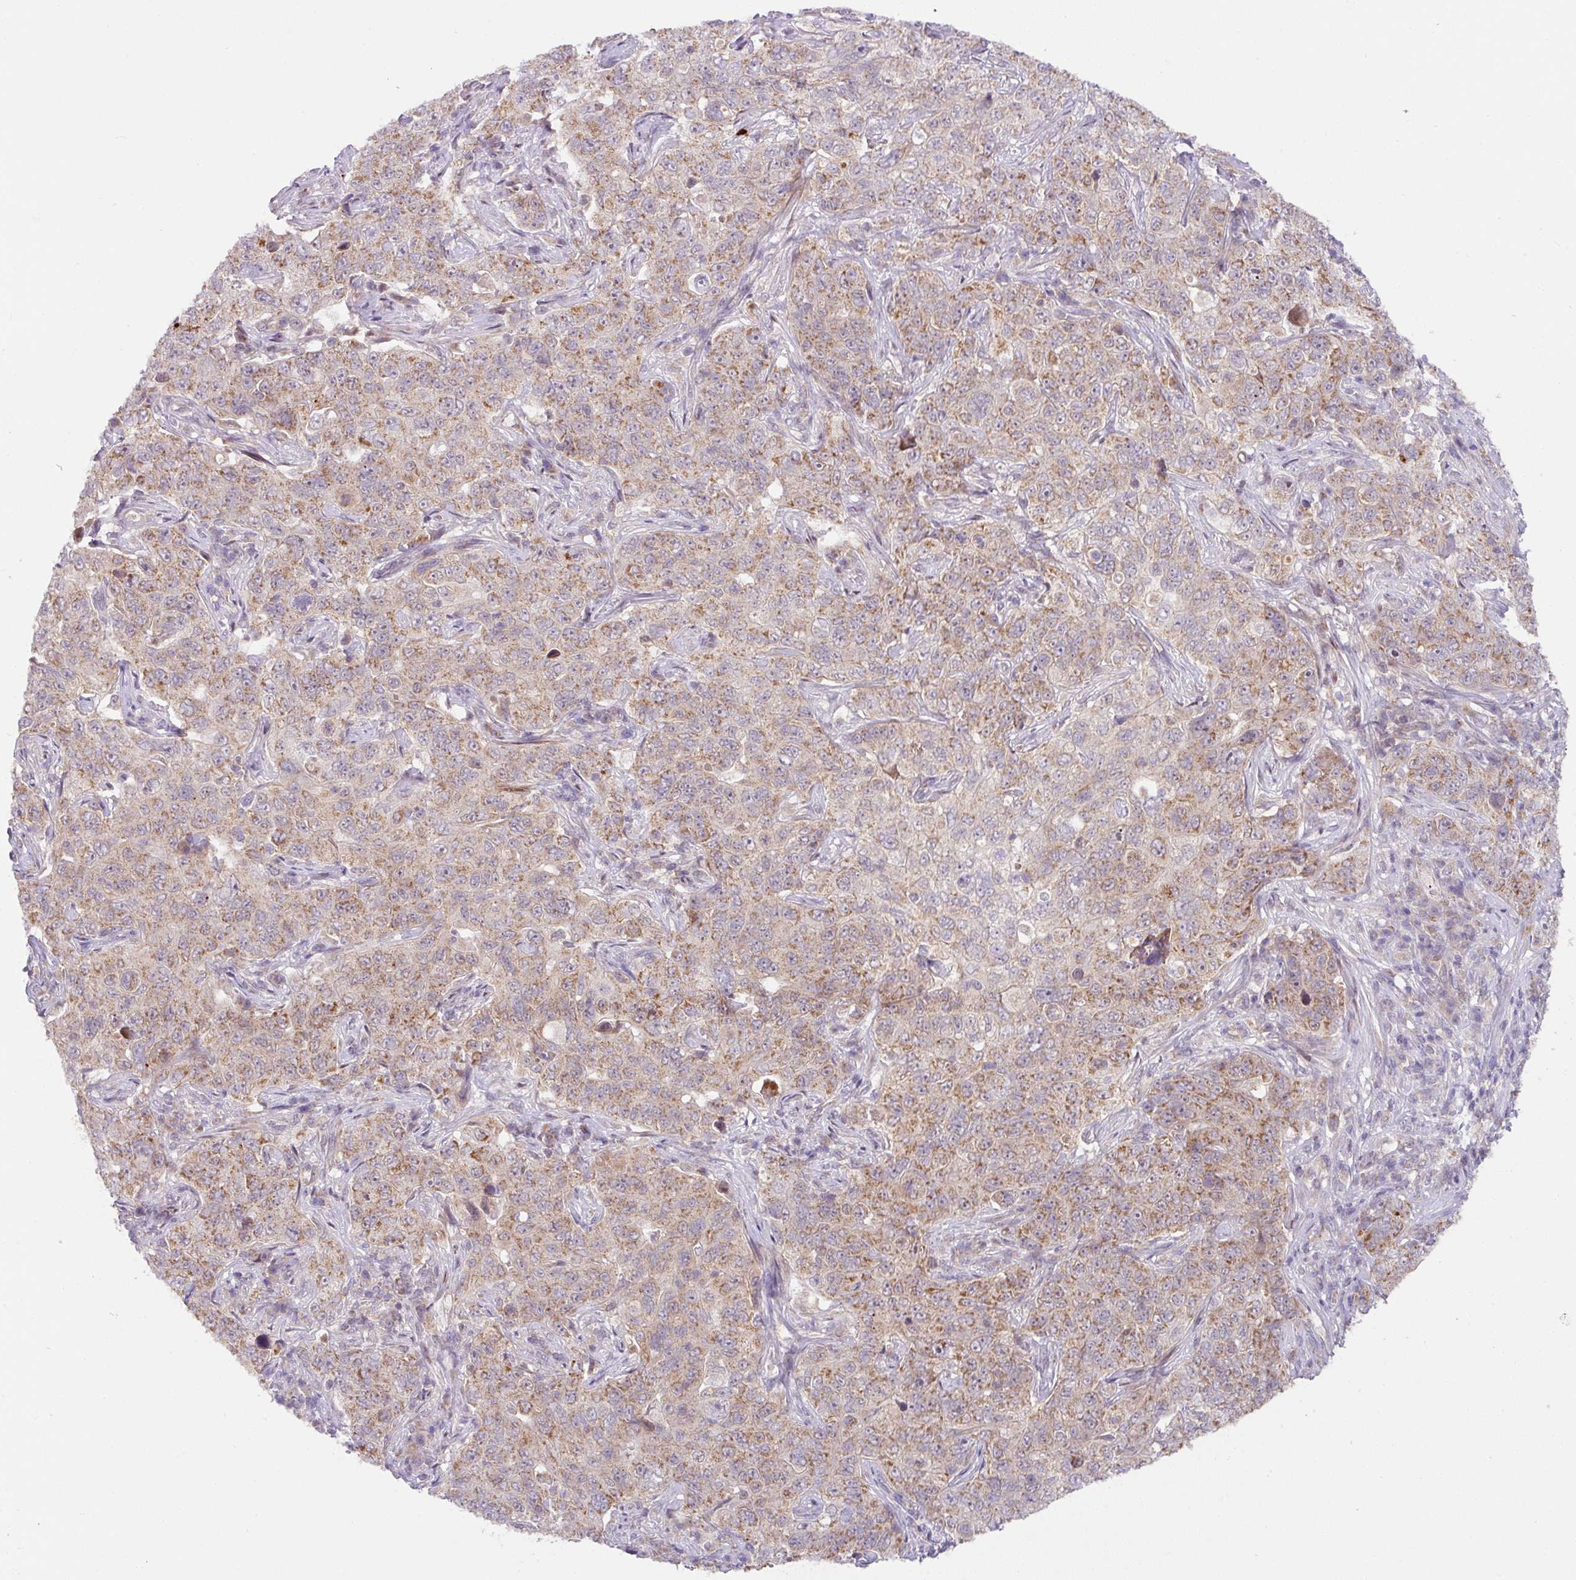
{"staining": {"intensity": "moderate", "quantity": "25%-75%", "location": "cytoplasmic/membranous"}, "tissue": "pancreatic cancer", "cell_type": "Tumor cells", "image_type": "cancer", "snomed": [{"axis": "morphology", "description": "Adenocarcinoma, NOS"}, {"axis": "topography", "description": "Pancreas"}], "caption": "Human pancreatic adenocarcinoma stained with a brown dye reveals moderate cytoplasmic/membranous positive positivity in approximately 25%-75% of tumor cells.", "gene": "SARS2", "patient": {"sex": "male", "age": 68}}